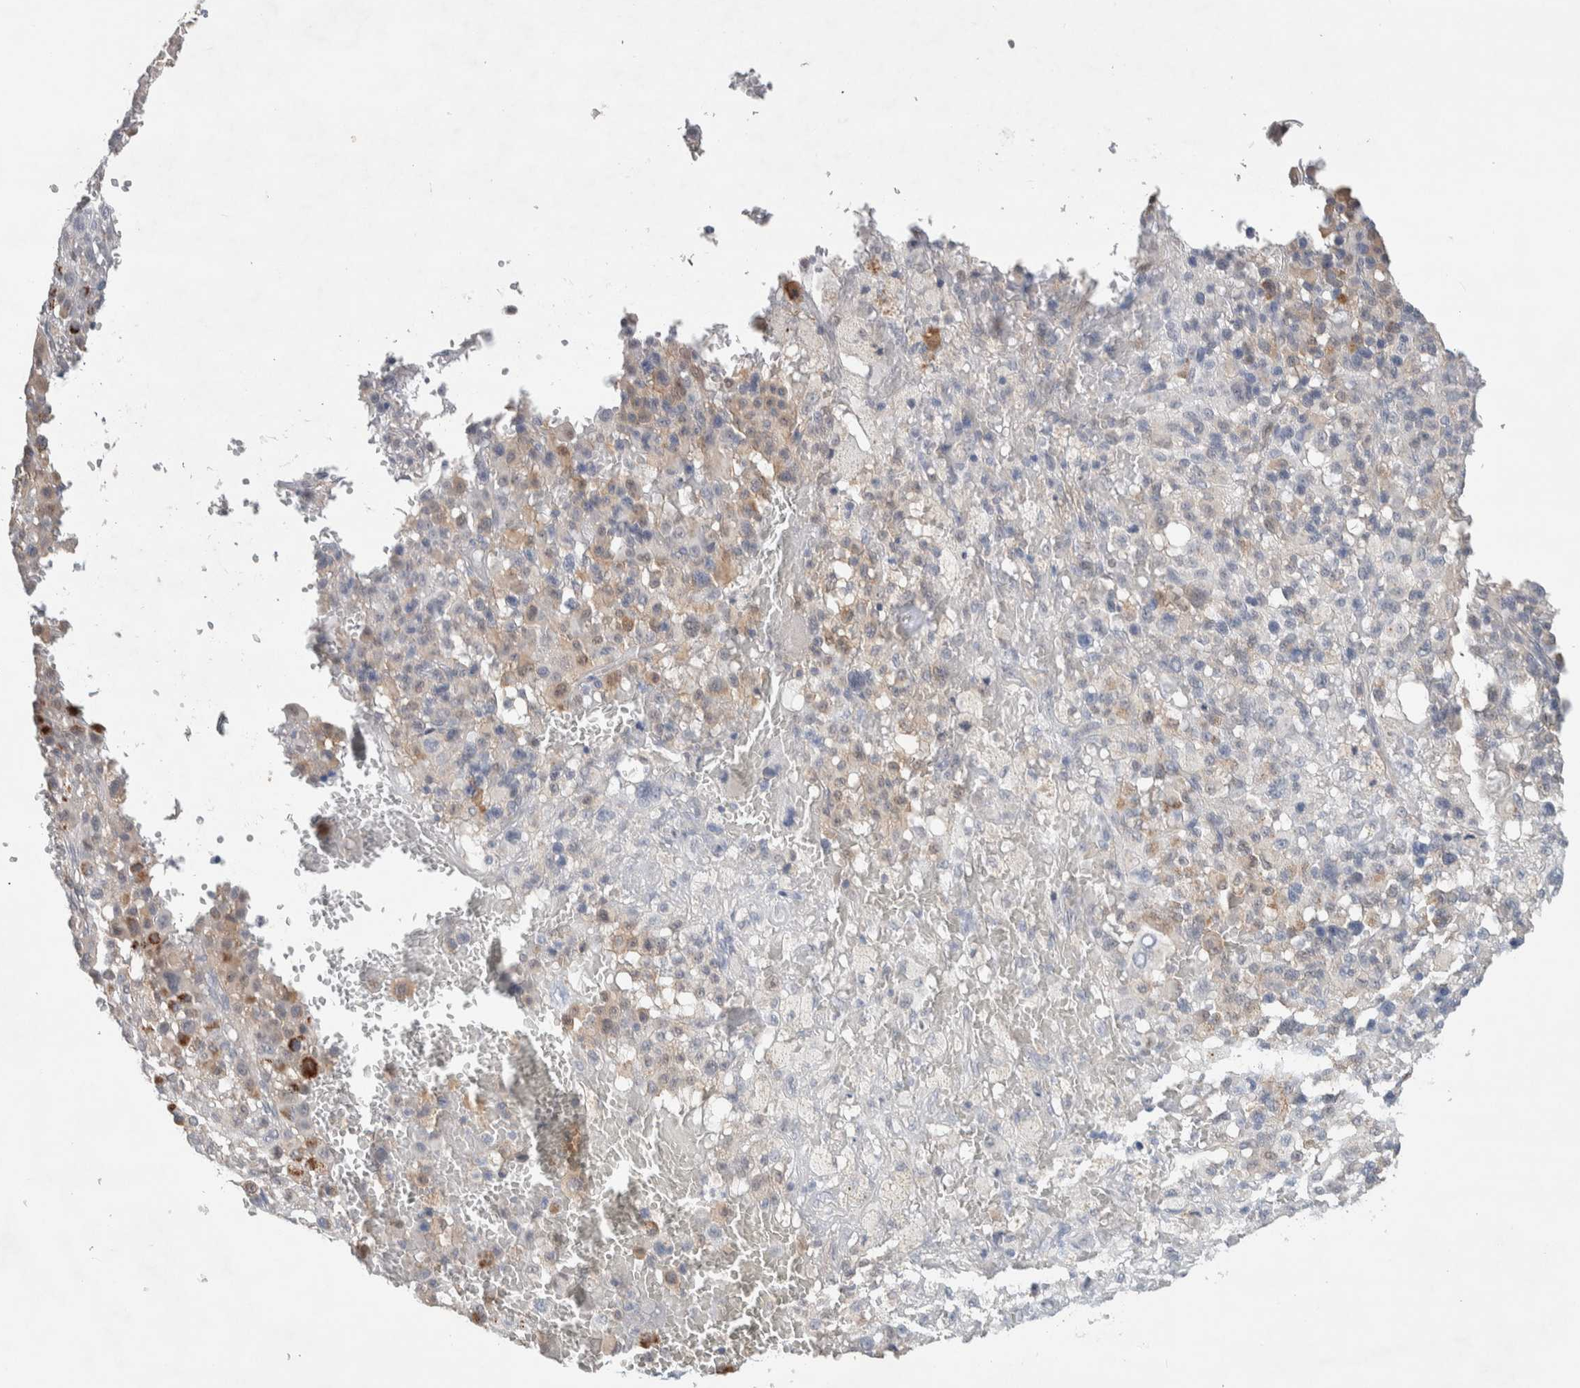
{"staining": {"intensity": "weak", "quantity": "25%-75%", "location": "cytoplasmic/membranous"}, "tissue": "melanoma", "cell_type": "Tumor cells", "image_type": "cancer", "snomed": [{"axis": "morphology", "description": "Malignant melanoma, Metastatic site"}, {"axis": "topography", "description": "Skin"}], "caption": "Malignant melanoma (metastatic site) stained with IHC displays weak cytoplasmic/membranous staining in approximately 25%-75% of tumor cells.", "gene": "DEPTOR", "patient": {"sex": "female", "age": 74}}